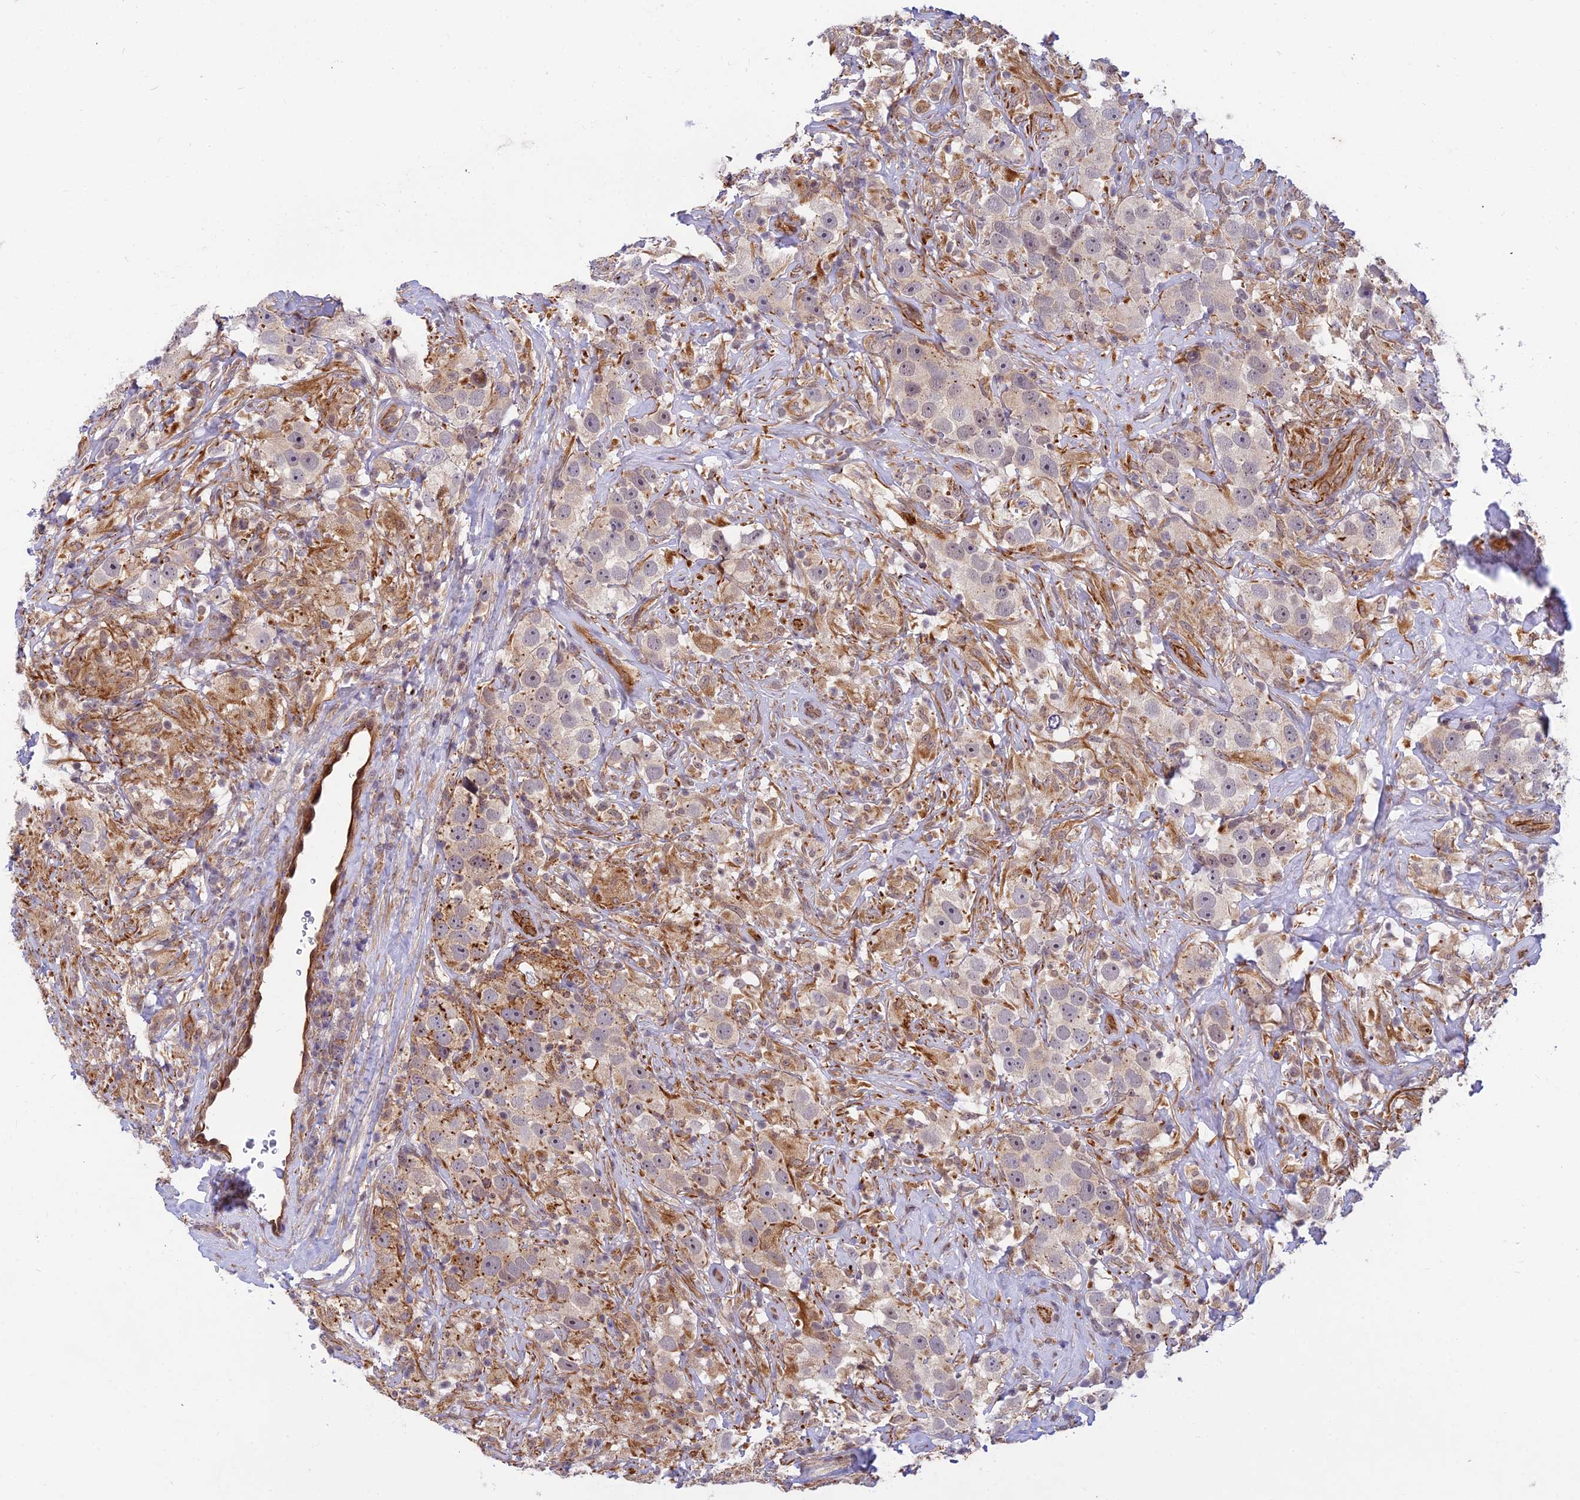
{"staining": {"intensity": "moderate", "quantity": "25%-75%", "location": "cytoplasmic/membranous"}, "tissue": "testis cancer", "cell_type": "Tumor cells", "image_type": "cancer", "snomed": [{"axis": "morphology", "description": "Seminoma, NOS"}, {"axis": "topography", "description": "Testis"}], "caption": "Human testis seminoma stained for a protein (brown) shows moderate cytoplasmic/membranous positive expression in about 25%-75% of tumor cells.", "gene": "SAPCD2", "patient": {"sex": "male", "age": 49}}